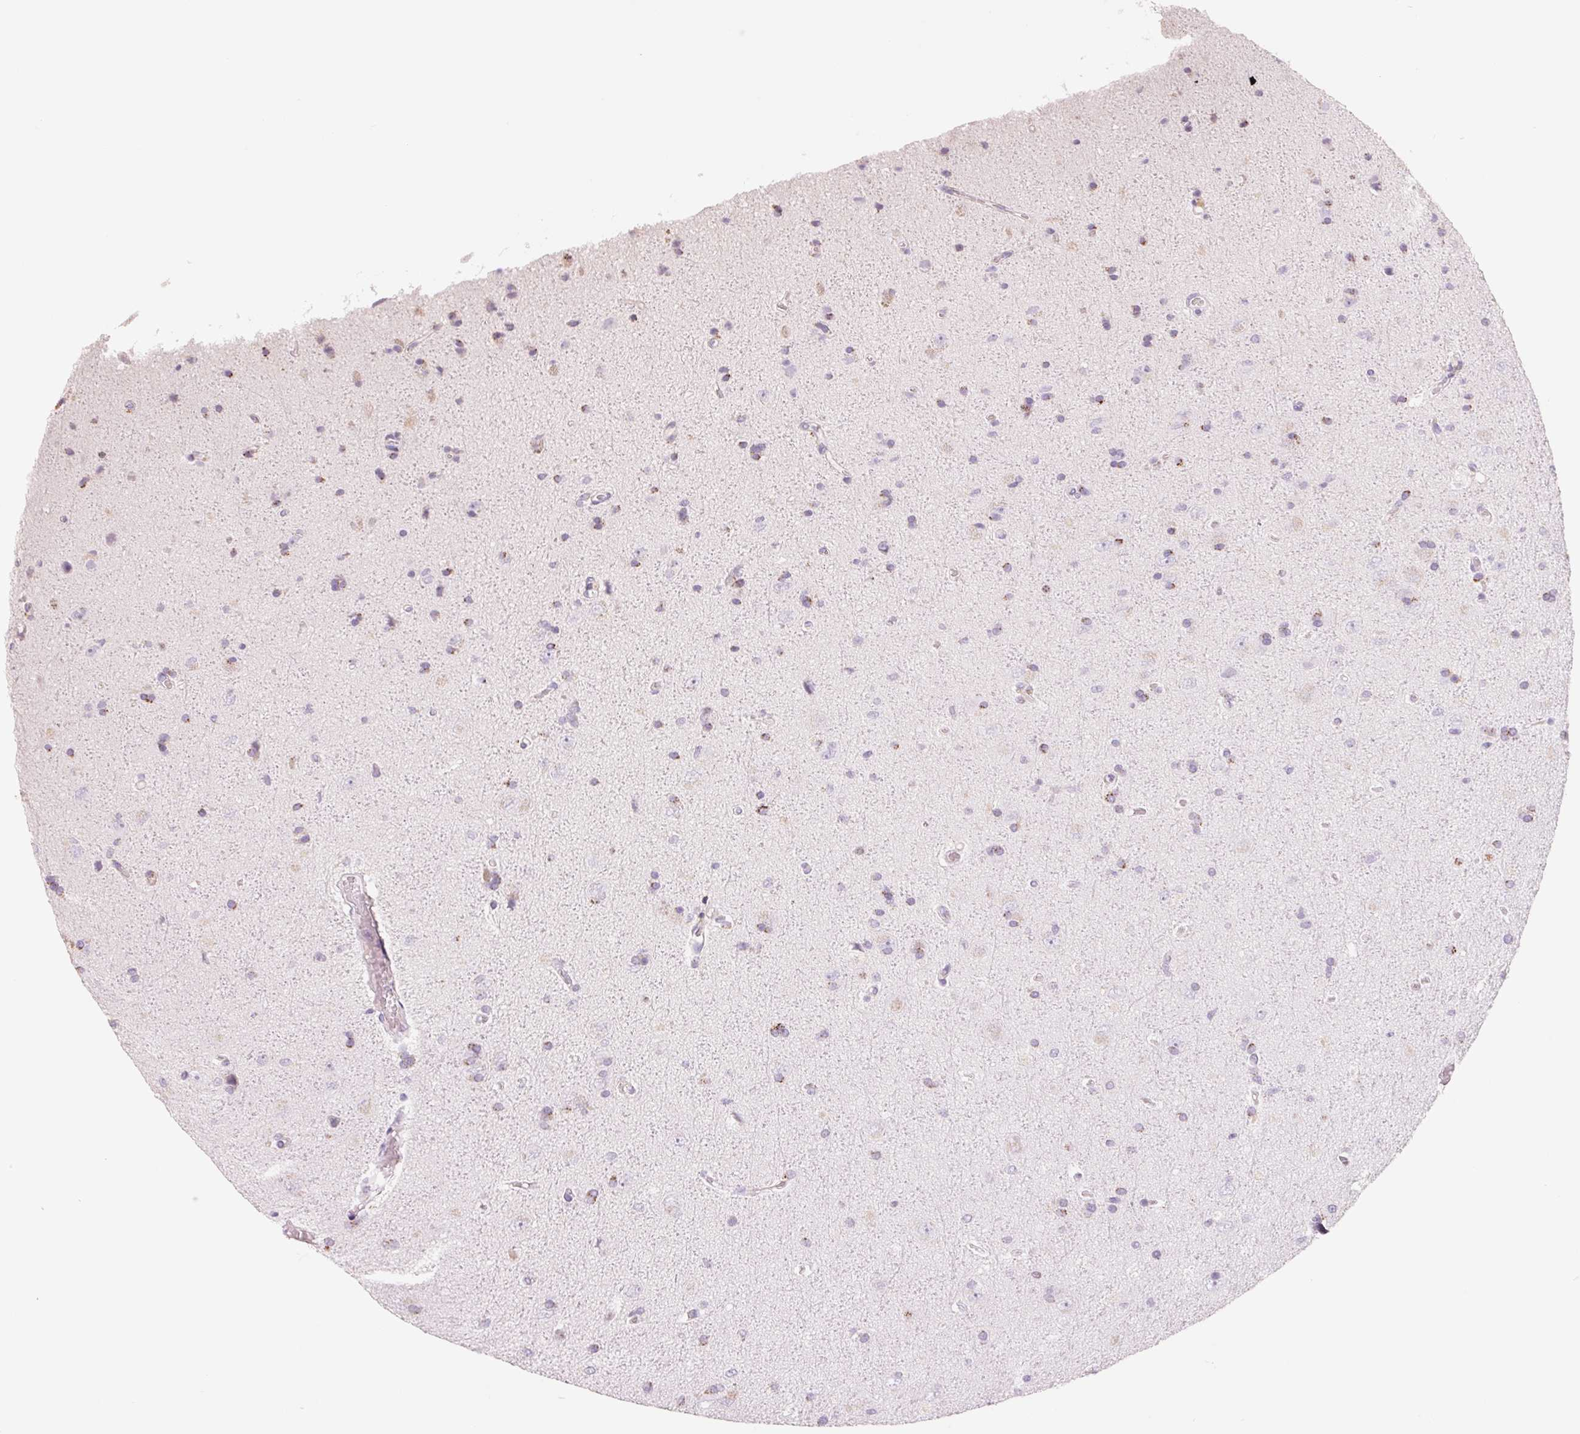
{"staining": {"intensity": "negative", "quantity": "none", "location": "none"}, "tissue": "glioma", "cell_type": "Tumor cells", "image_type": "cancer", "snomed": [{"axis": "morphology", "description": "Glioma, malignant, High grade"}, {"axis": "topography", "description": "Cerebral cortex"}], "caption": "IHC photomicrograph of neoplastic tissue: human high-grade glioma (malignant) stained with DAB shows no significant protein expression in tumor cells. The staining is performed using DAB (3,3'-diaminobenzidine) brown chromogen with nuclei counter-stained in using hematoxylin.", "gene": "GALNT7", "patient": {"sex": "male", "age": 70}}